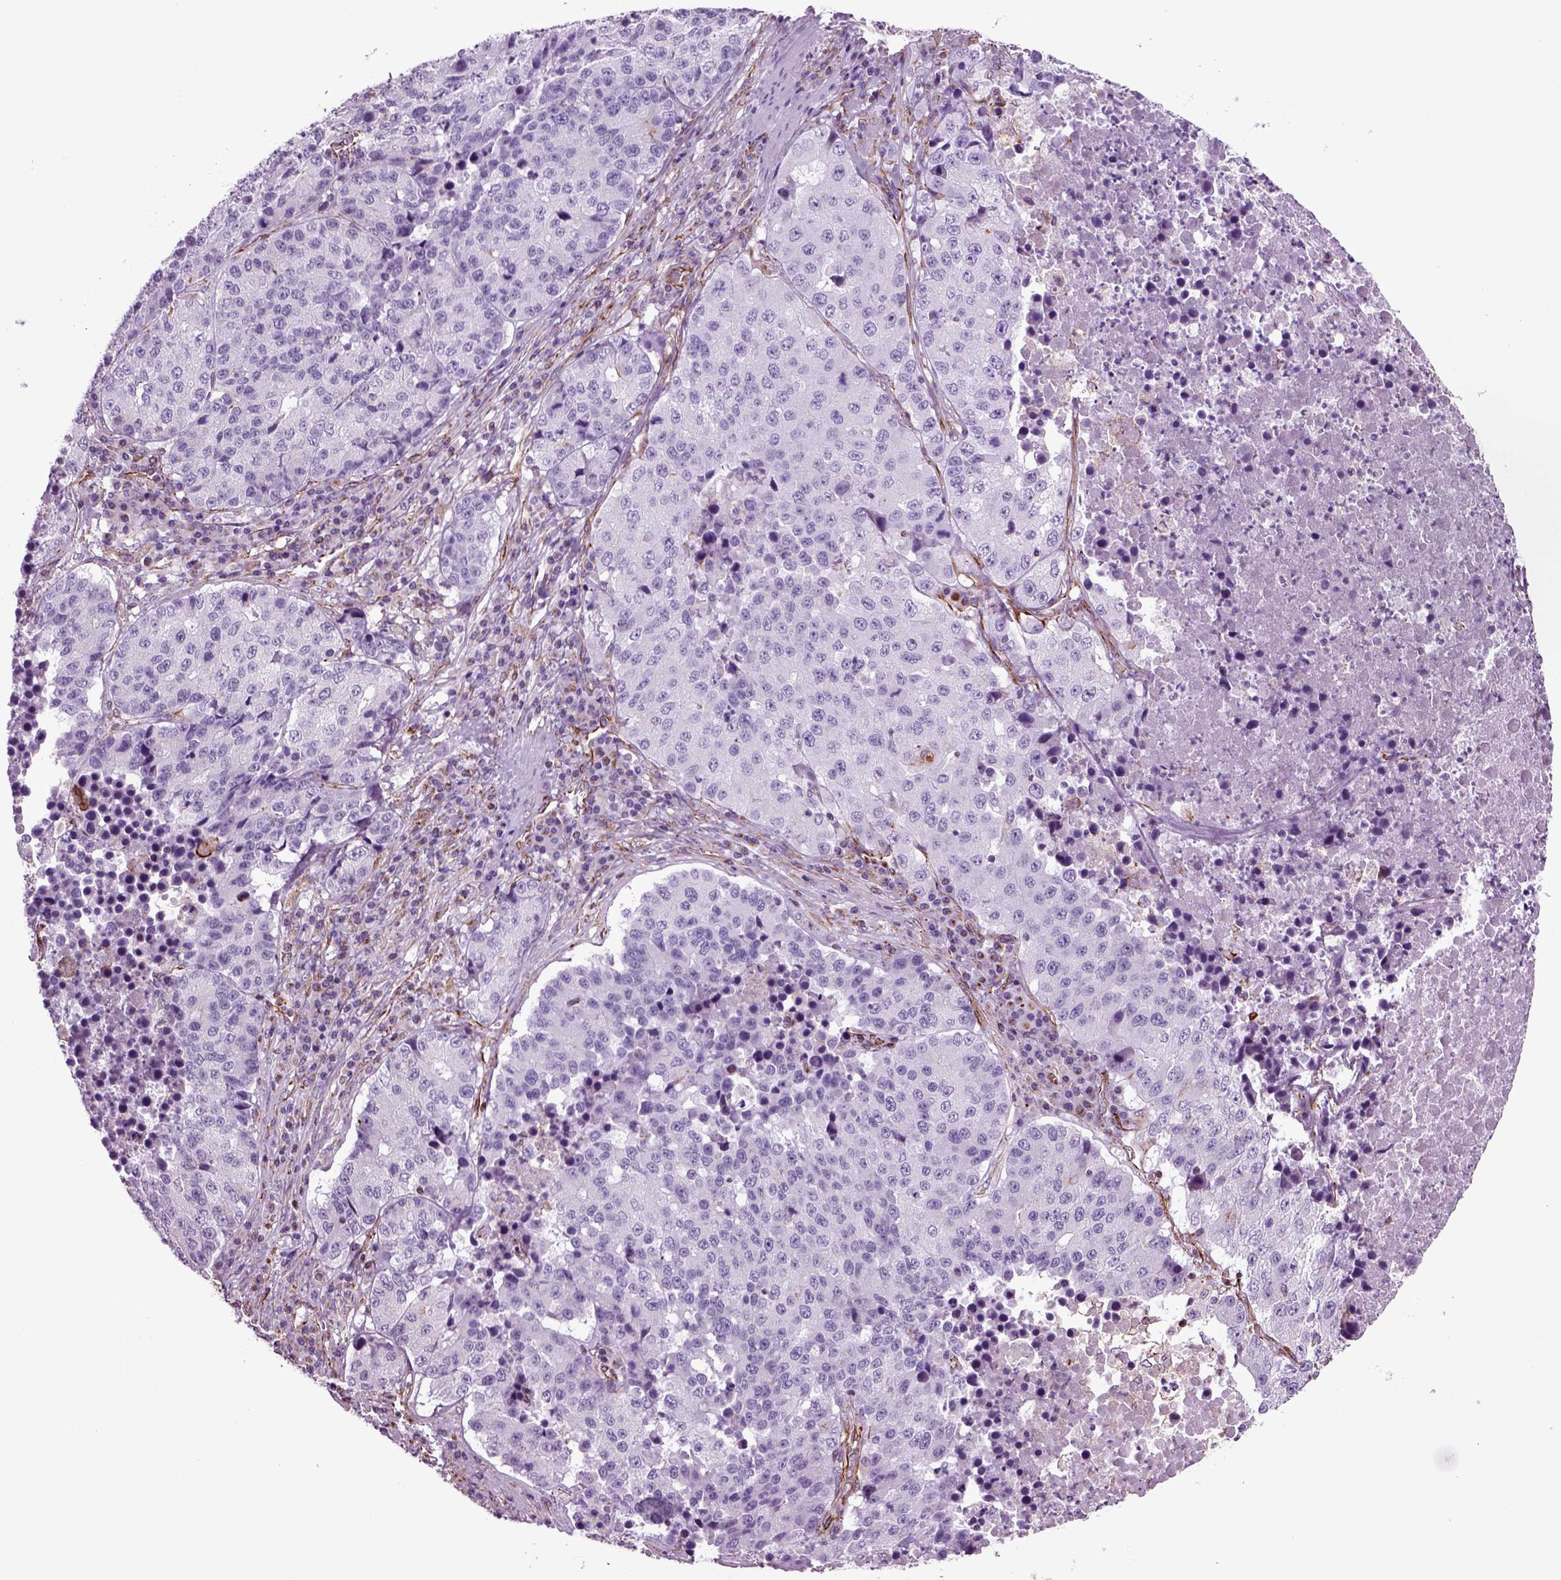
{"staining": {"intensity": "negative", "quantity": "none", "location": "none"}, "tissue": "stomach cancer", "cell_type": "Tumor cells", "image_type": "cancer", "snomed": [{"axis": "morphology", "description": "Adenocarcinoma, NOS"}, {"axis": "topography", "description": "Stomach"}], "caption": "An IHC image of stomach adenocarcinoma is shown. There is no staining in tumor cells of stomach adenocarcinoma. (Brightfield microscopy of DAB (3,3'-diaminobenzidine) IHC at high magnification).", "gene": "ACER3", "patient": {"sex": "male", "age": 71}}